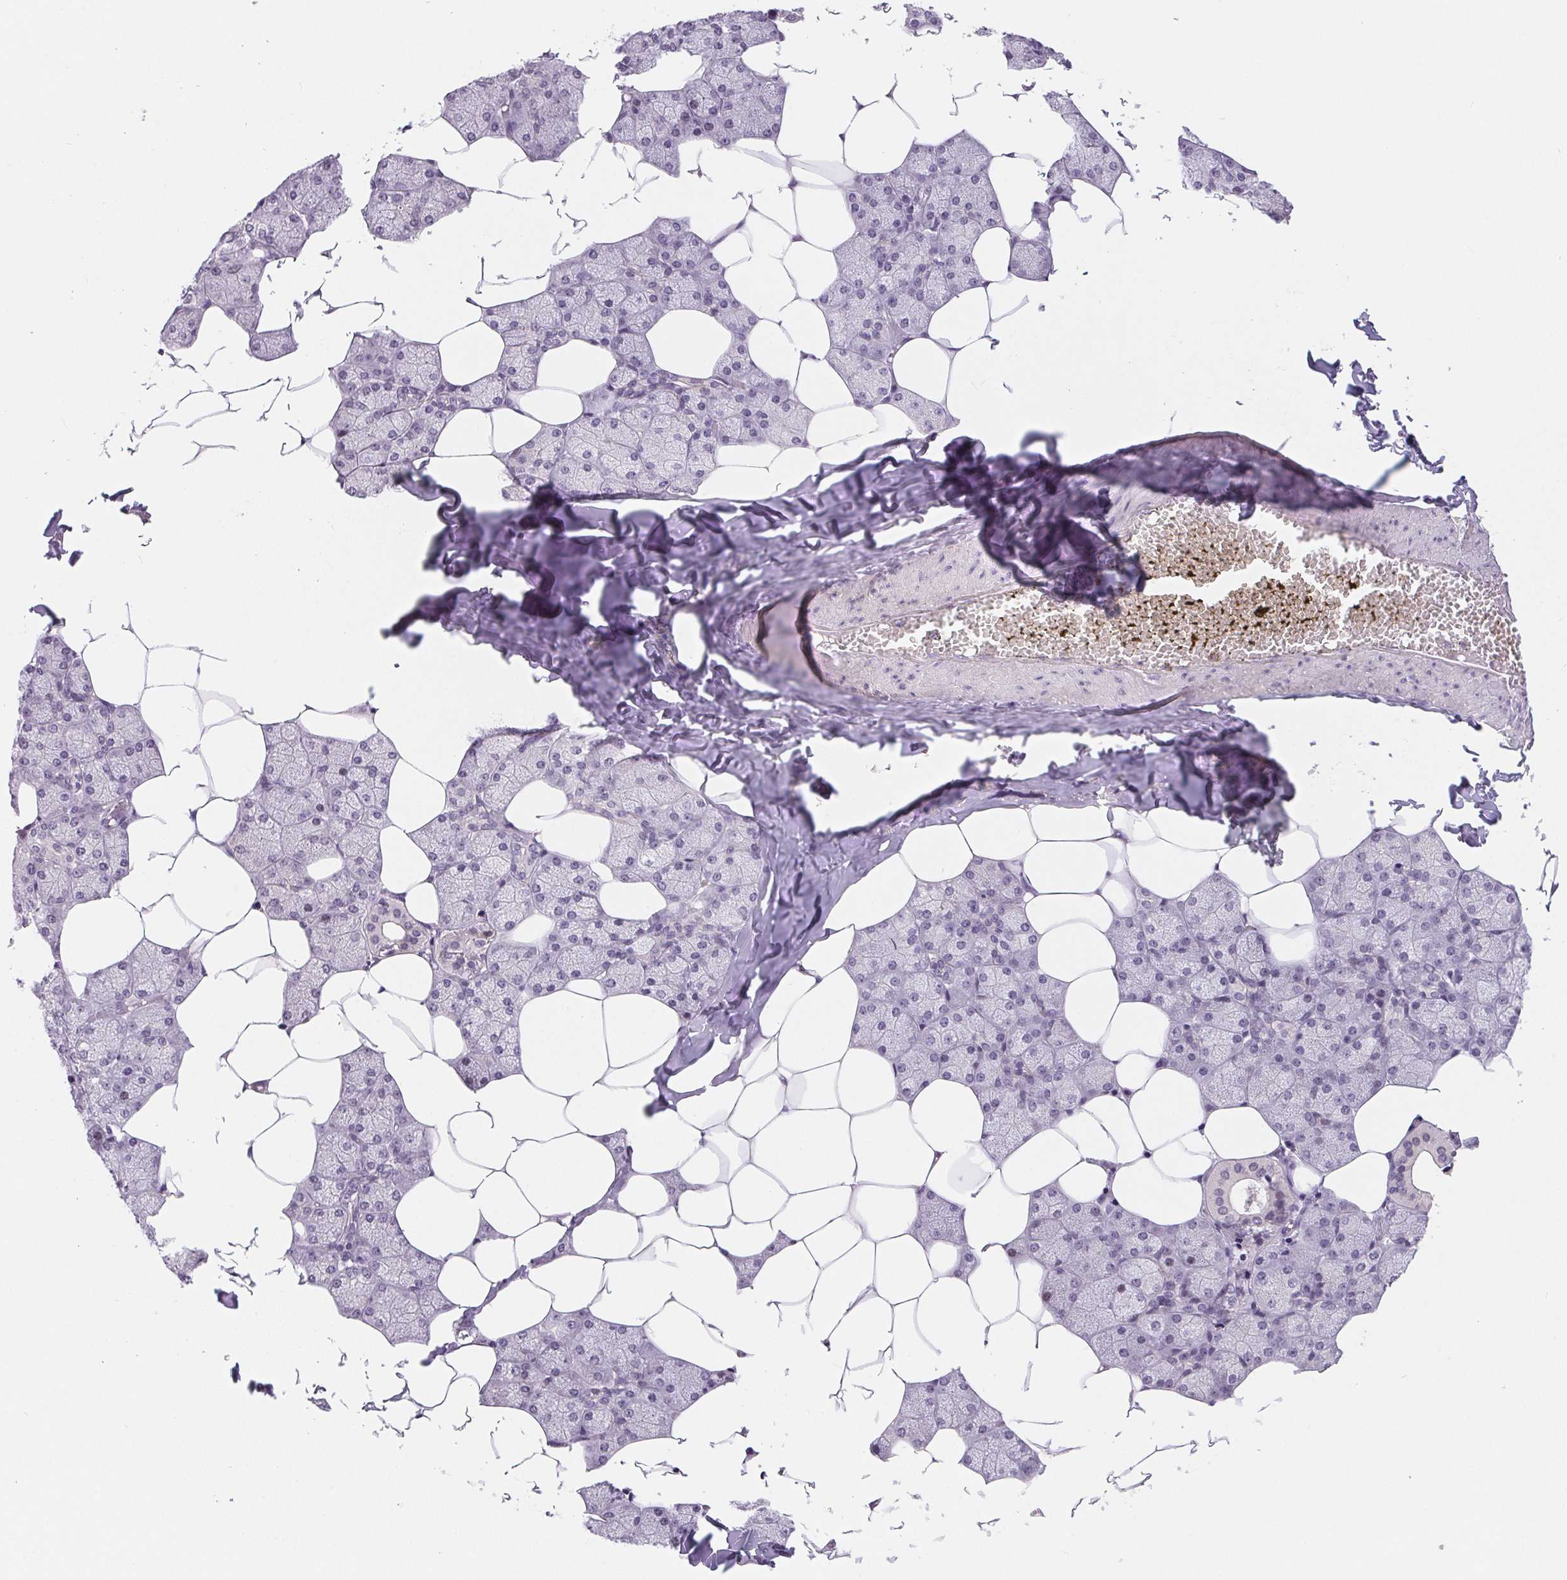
{"staining": {"intensity": "weak", "quantity": "<25%", "location": "nuclear"}, "tissue": "salivary gland", "cell_type": "Glandular cells", "image_type": "normal", "snomed": [{"axis": "morphology", "description": "Normal tissue, NOS"}, {"axis": "topography", "description": "Salivary gland"}], "caption": "An immunohistochemistry histopathology image of unremarkable salivary gland is shown. There is no staining in glandular cells of salivary gland.", "gene": "LCA5L", "patient": {"sex": "female", "age": 43}}